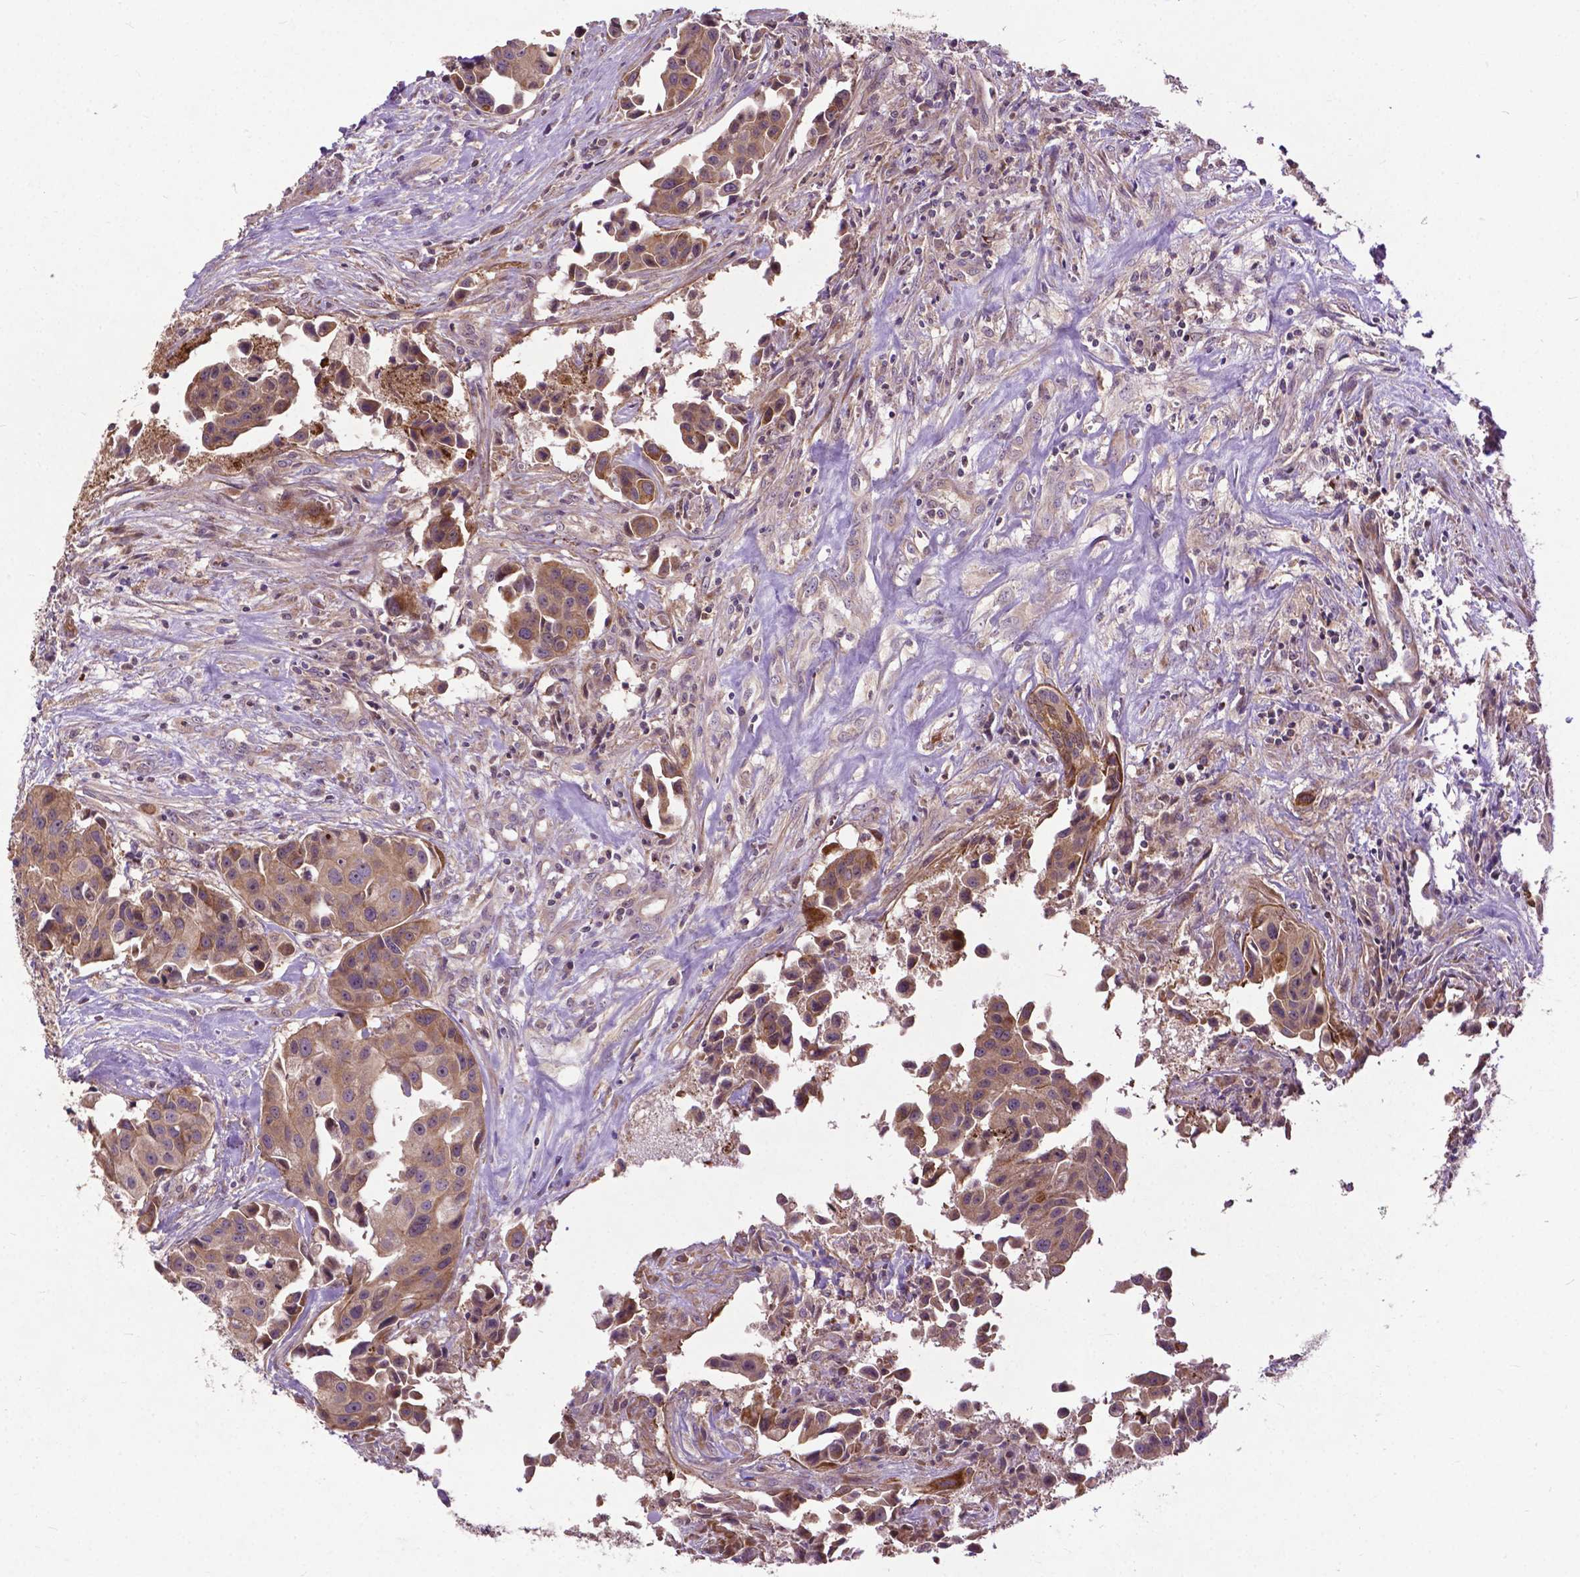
{"staining": {"intensity": "moderate", "quantity": ">75%", "location": "cytoplasmic/membranous"}, "tissue": "head and neck cancer", "cell_type": "Tumor cells", "image_type": "cancer", "snomed": [{"axis": "morphology", "description": "Adenocarcinoma, NOS"}, {"axis": "topography", "description": "Head-Neck"}], "caption": "Head and neck cancer (adenocarcinoma) tissue demonstrates moderate cytoplasmic/membranous positivity in about >75% of tumor cells (DAB IHC with brightfield microscopy, high magnification).", "gene": "PARP3", "patient": {"sex": "male", "age": 76}}